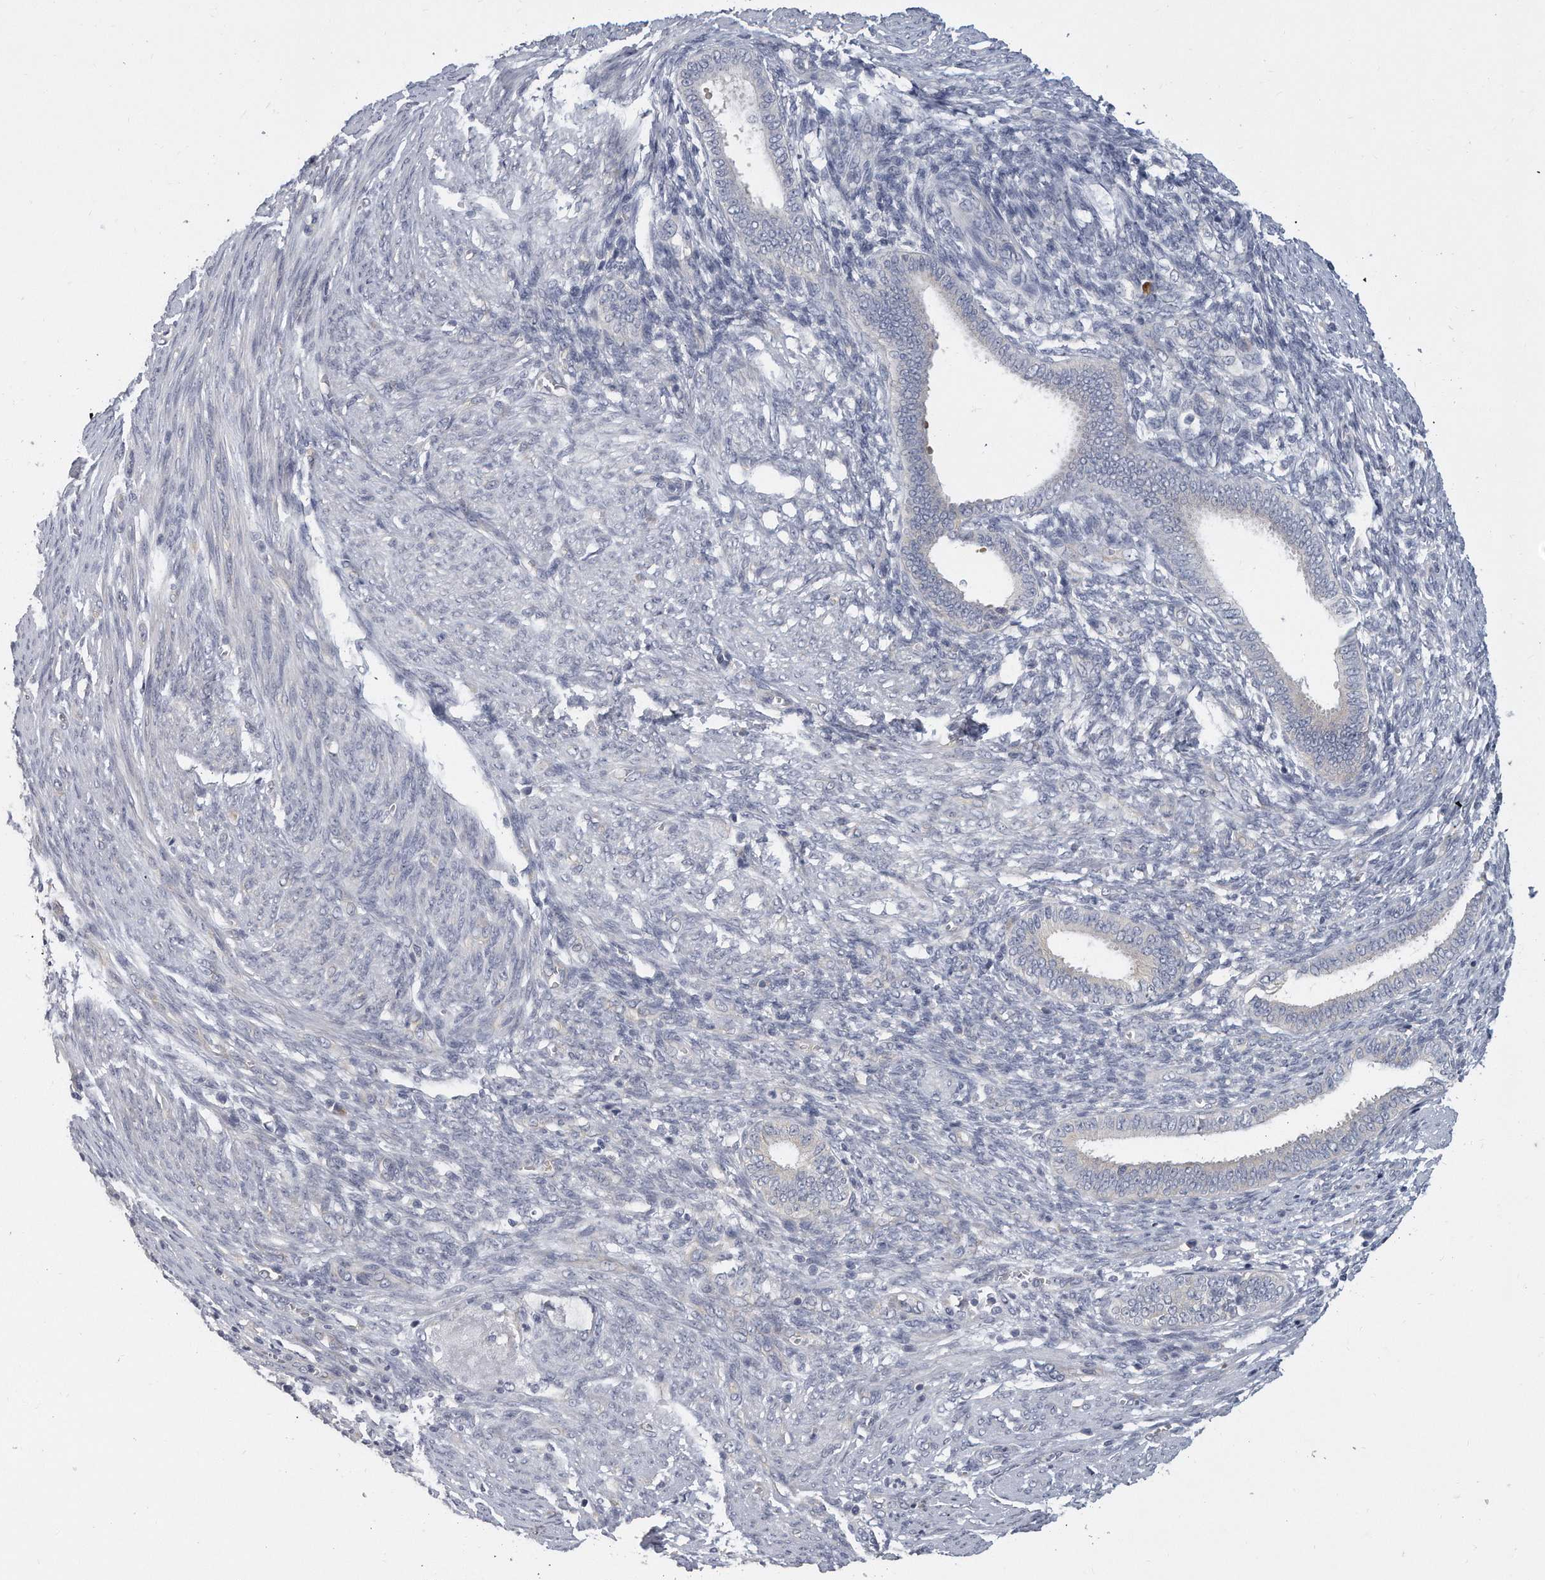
{"staining": {"intensity": "negative", "quantity": "none", "location": "none"}, "tissue": "endometrial cancer", "cell_type": "Tumor cells", "image_type": "cancer", "snomed": [{"axis": "morphology", "description": "Adenocarcinoma, NOS"}, {"axis": "topography", "description": "Endometrium"}], "caption": "Adenocarcinoma (endometrial) was stained to show a protein in brown. There is no significant expression in tumor cells.", "gene": "PLEKHA6", "patient": {"sex": "female", "age": 51}}